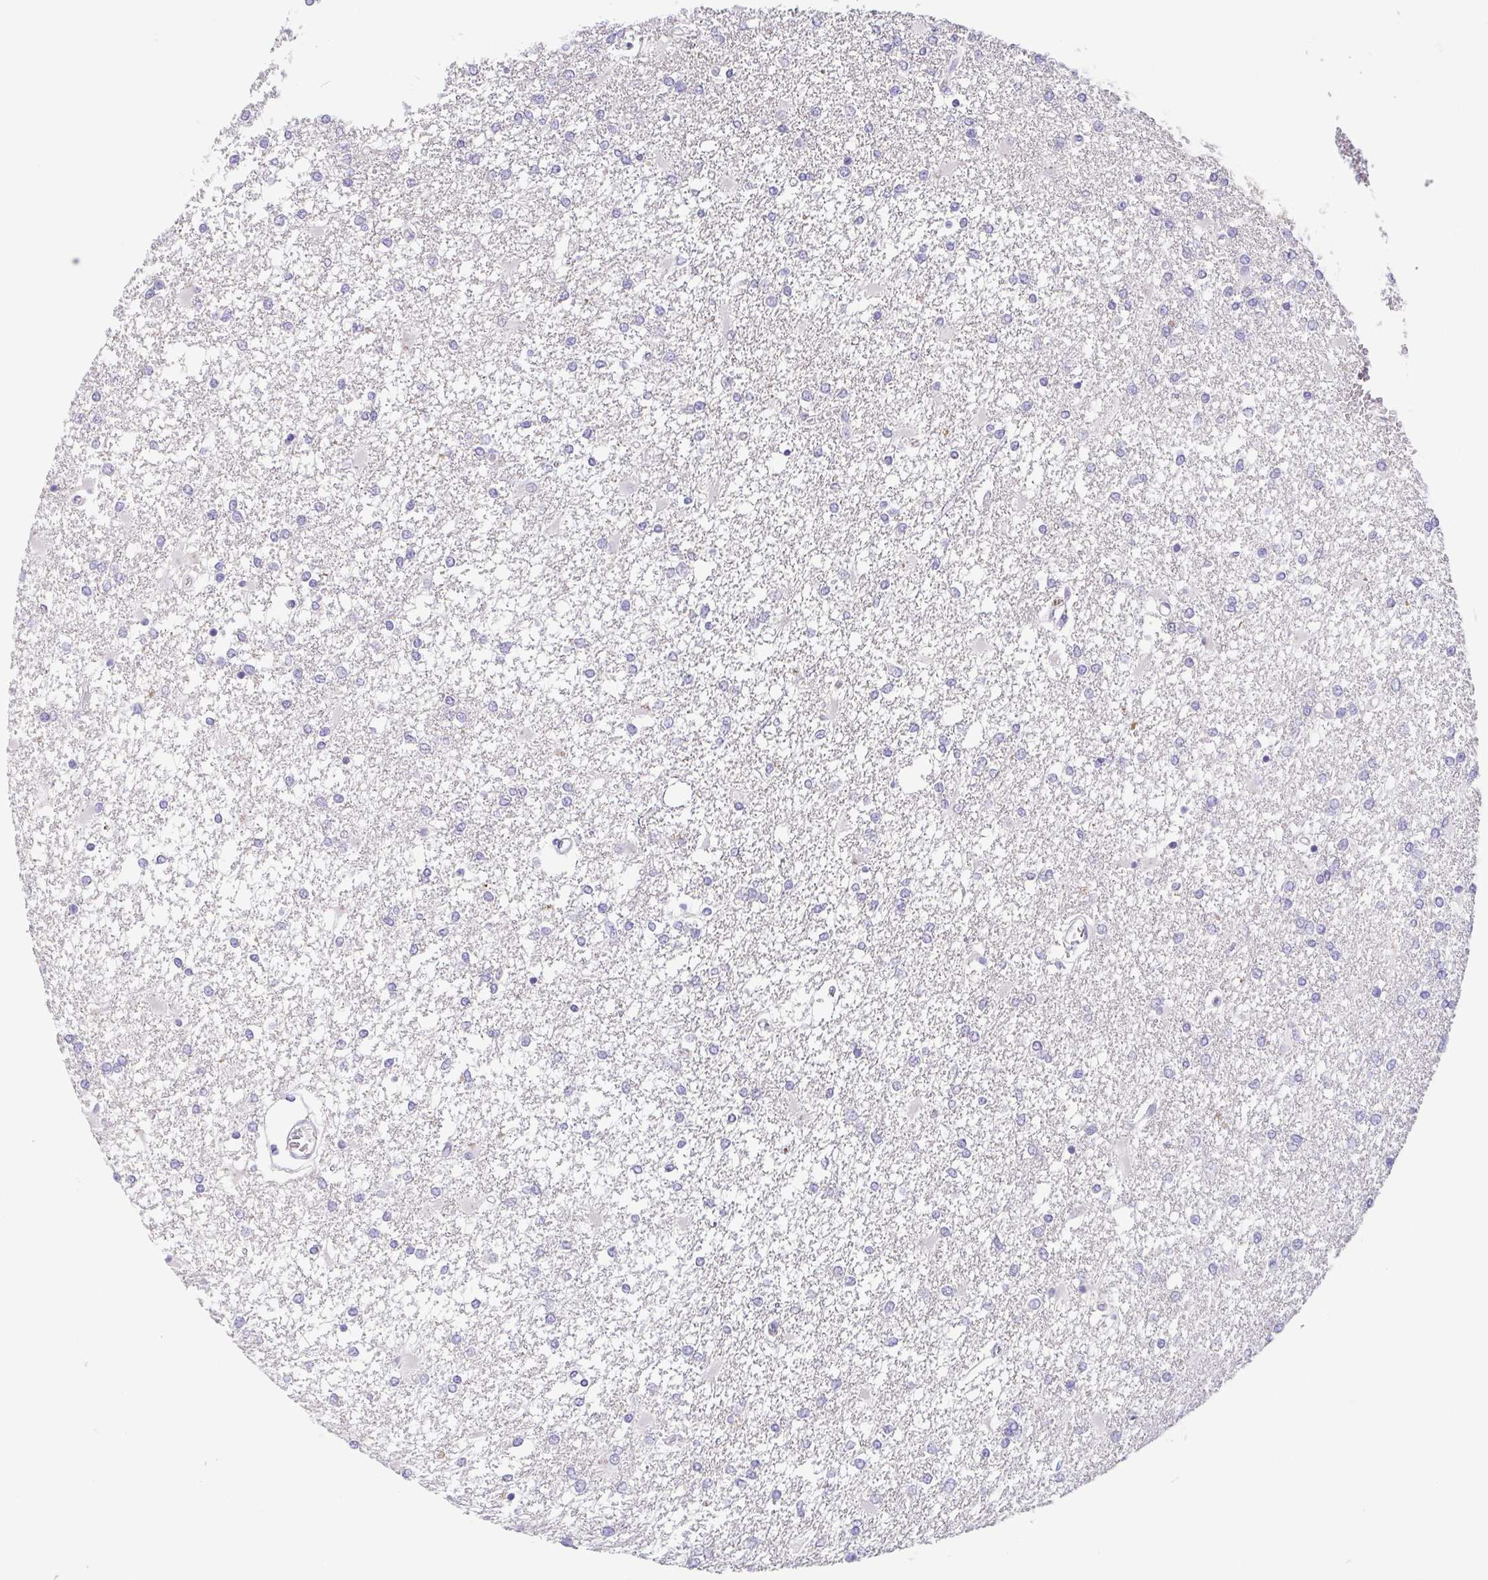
{"staining": {"intensity": "negative", "quantity": "none", "location": "none"}, "tissue": "glioma", "cell_type": "Tumor cells", "image_type": "cancer", "snomed": [{"axis": "morphology", "description": "Glioma, malignant, High grade"}, {"axis": "topography", "description": "Cerebral cortex"}], "caption": "This is an immunohistochemistry micrograph of glioma. There is no expression in tumor cells.", "gene": "FABP3", "patient": {"sex": "male", "age": 79}}